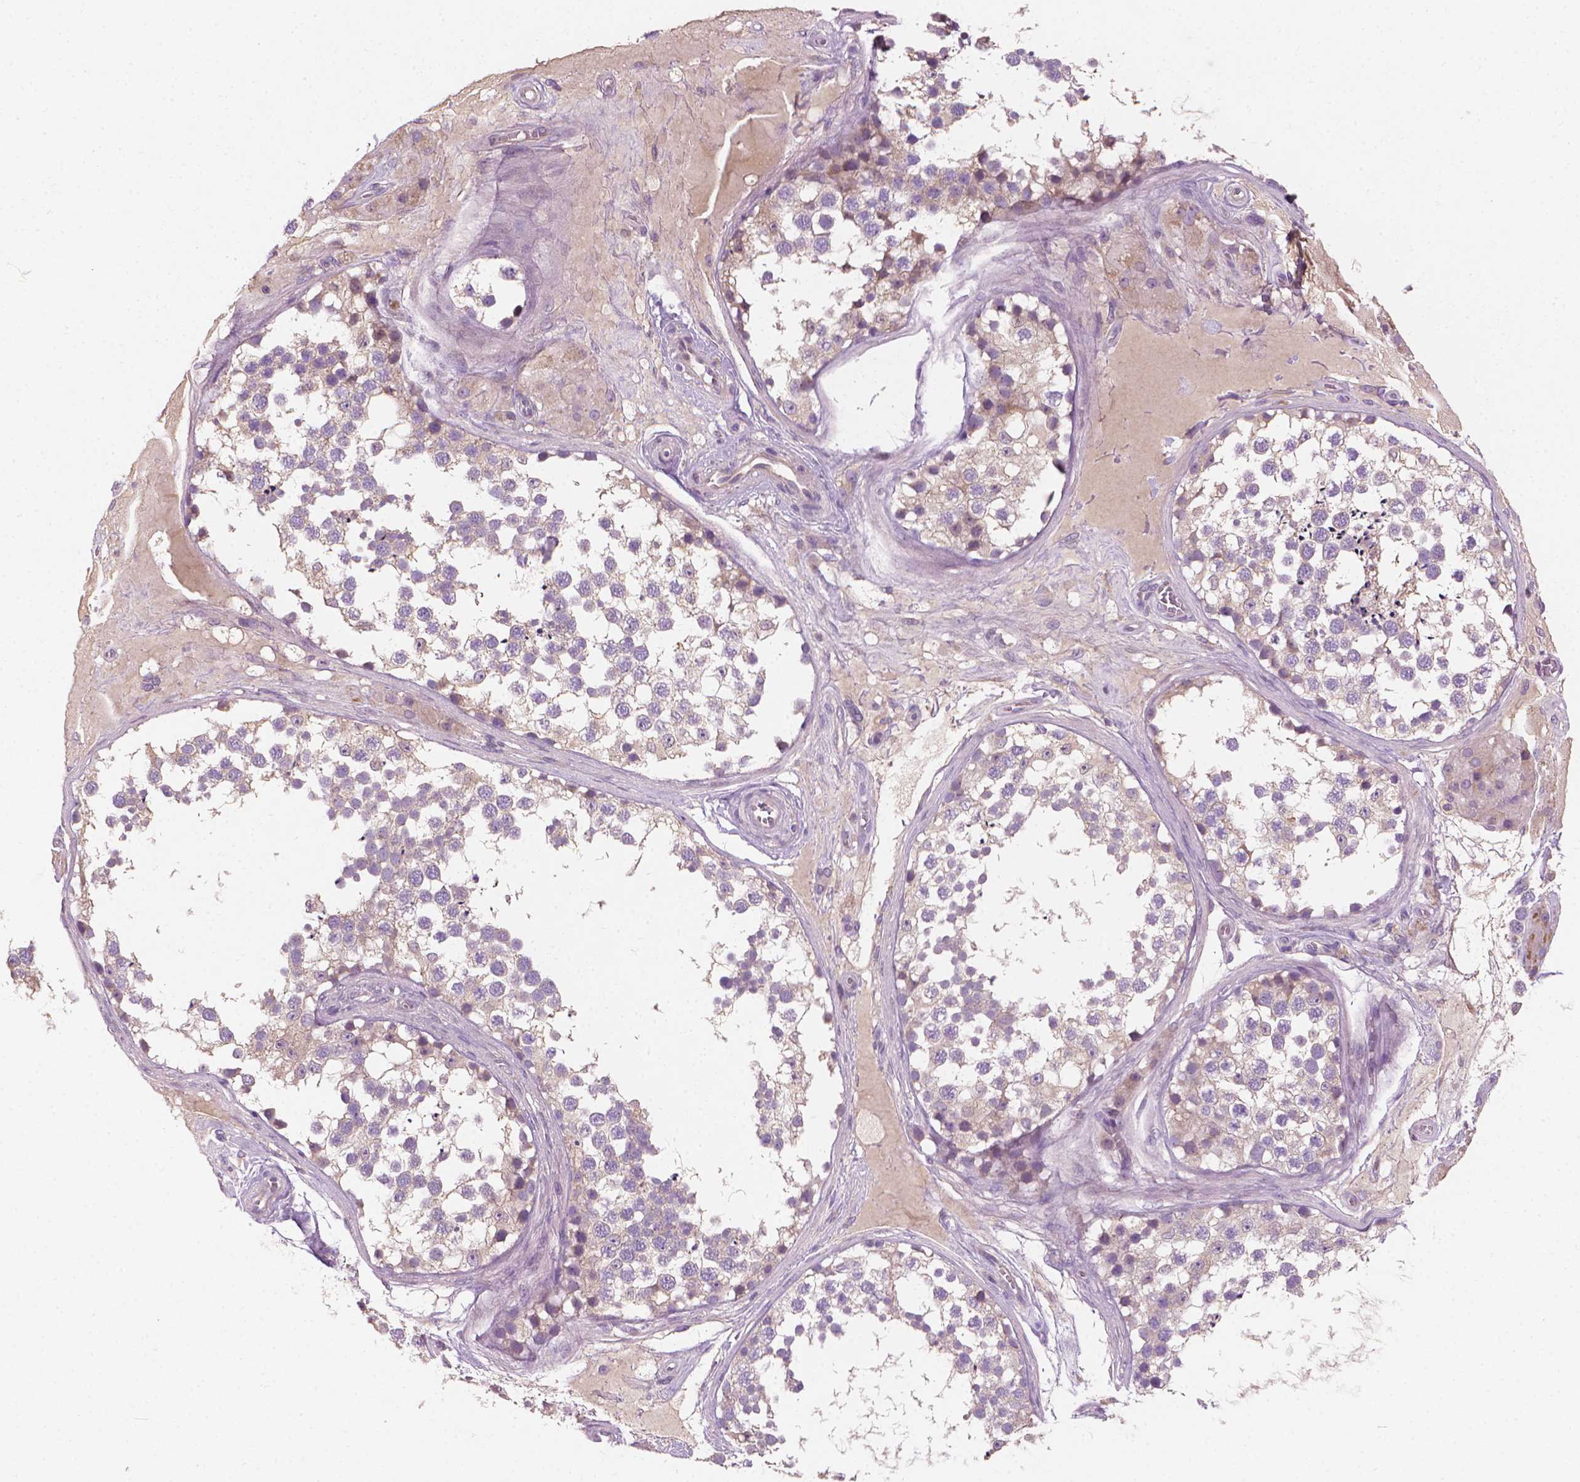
{"staining": {"intensity": "weak", "quantity": "<25%", "location": "cytoplasmic/membranous"}, "tissue": "testis", "cell_type": "Cells in seminiferous ducts", "image_type": "normal", "snomed": [{"axis": "morphology", "description": "Normal tissue, NOS"}, {"axis": "morphology", "description": "Seminoma, NOS"}, {"axis": "topography", "description": "Testis"}], "caption": "Cells in seminiferous ducts are negative for brown protein staining in normal testis. Nuclei are stained in blue.", "gene": "RIIAD1", "patient": {"sex": "male", "age": 65}}